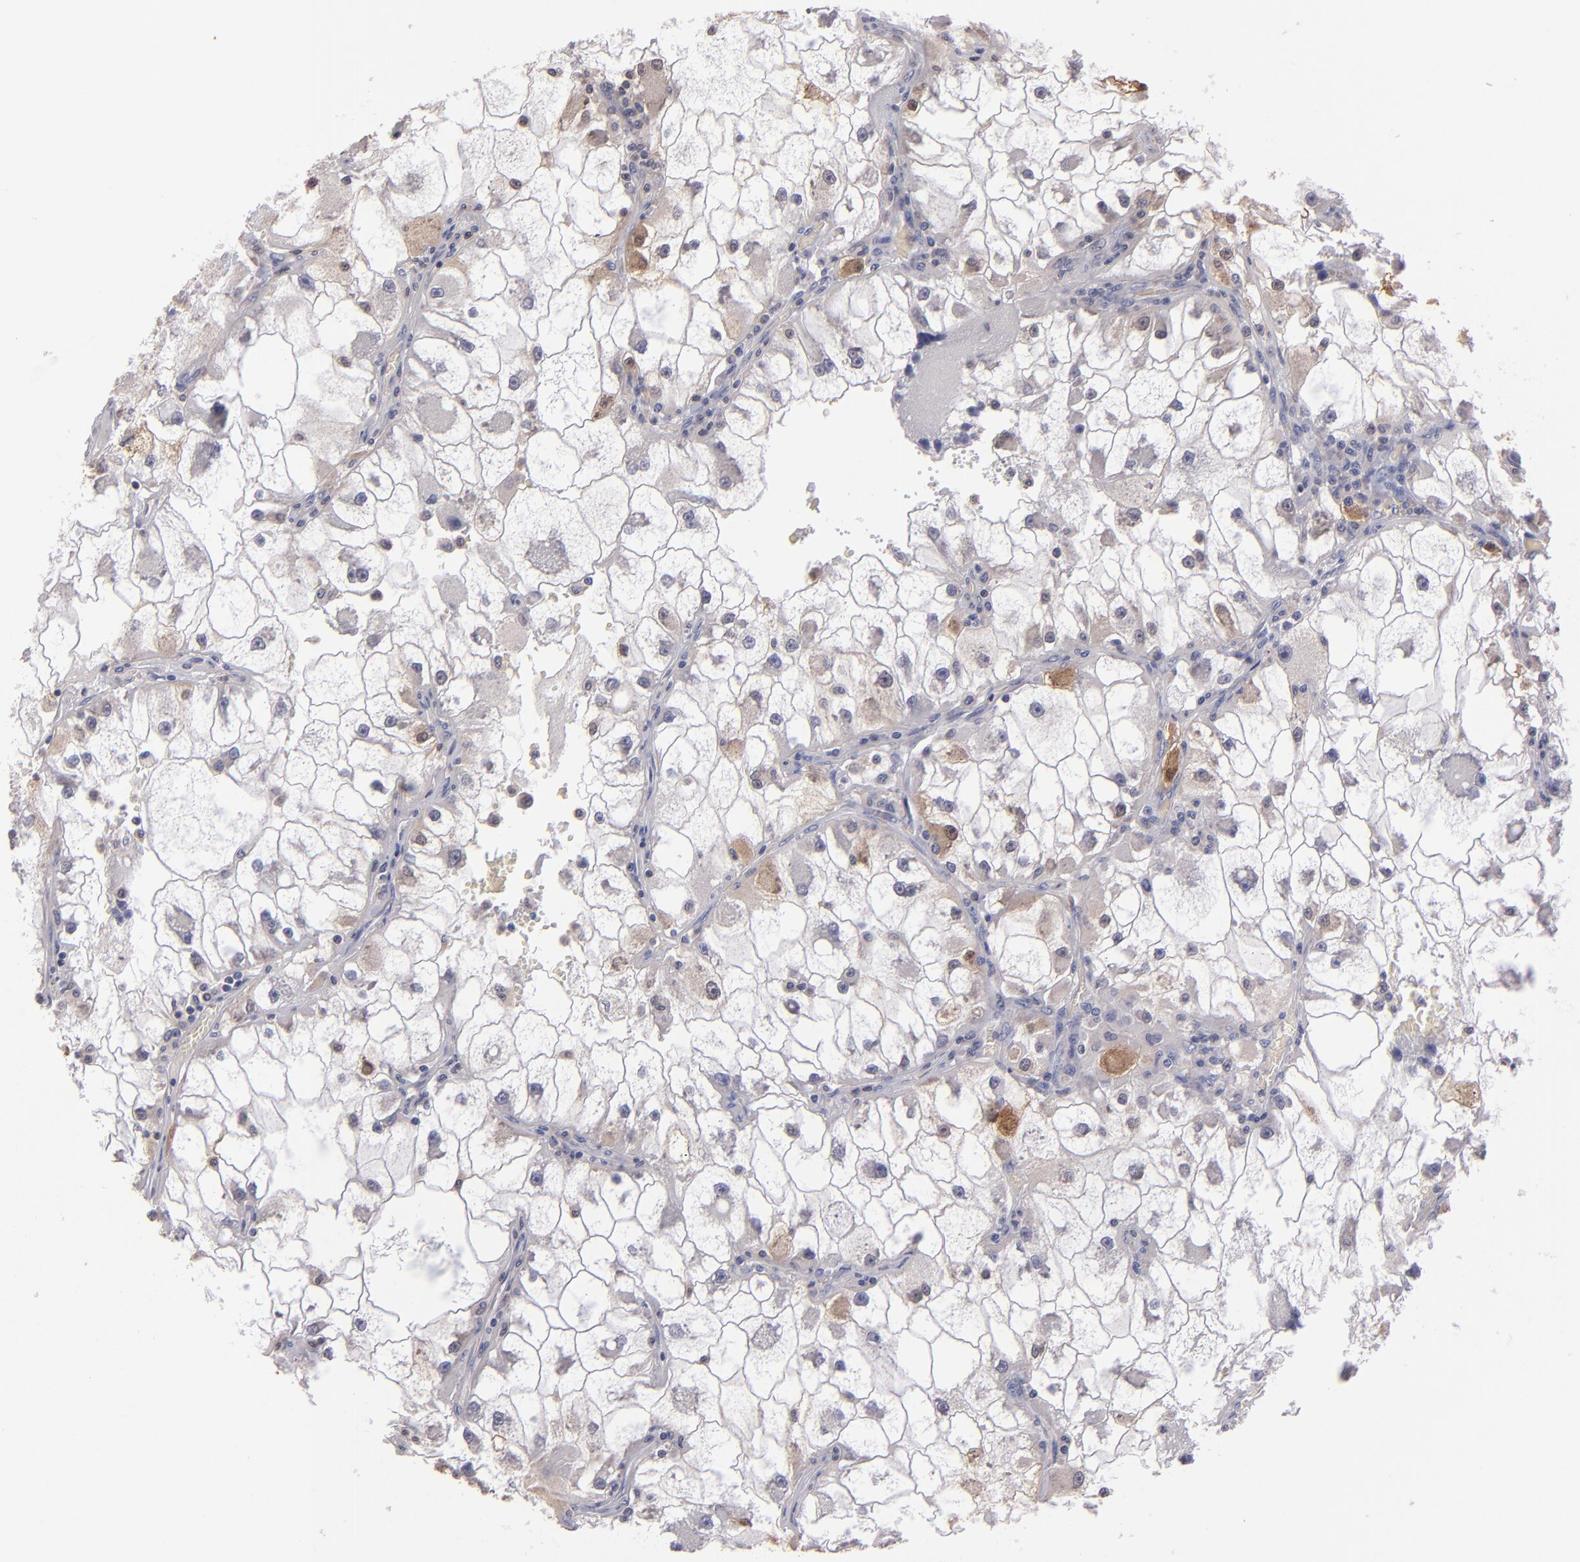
{"staining": {"intensity": "moderate", "quantity": "<25%", "location": "cytoplasmic/membranous,nuclear"}, "tissue": "renal cancer", "cell_type": "Tumor cells", "image_type": "cancer", "snomed": [{"axis": "morphology", "description": "Adenocarcinoma, NOS"}, {"axis": "topography", "description": "Kidney"}], "caption": "Tumor cells display low levels of moderate cytoplasmic/membranous and nuclear expression in approximately <25% of cells in renal adenocarcinoma.", "gene": "S100A1", "patient": {"sex": "female", "age": 73}}